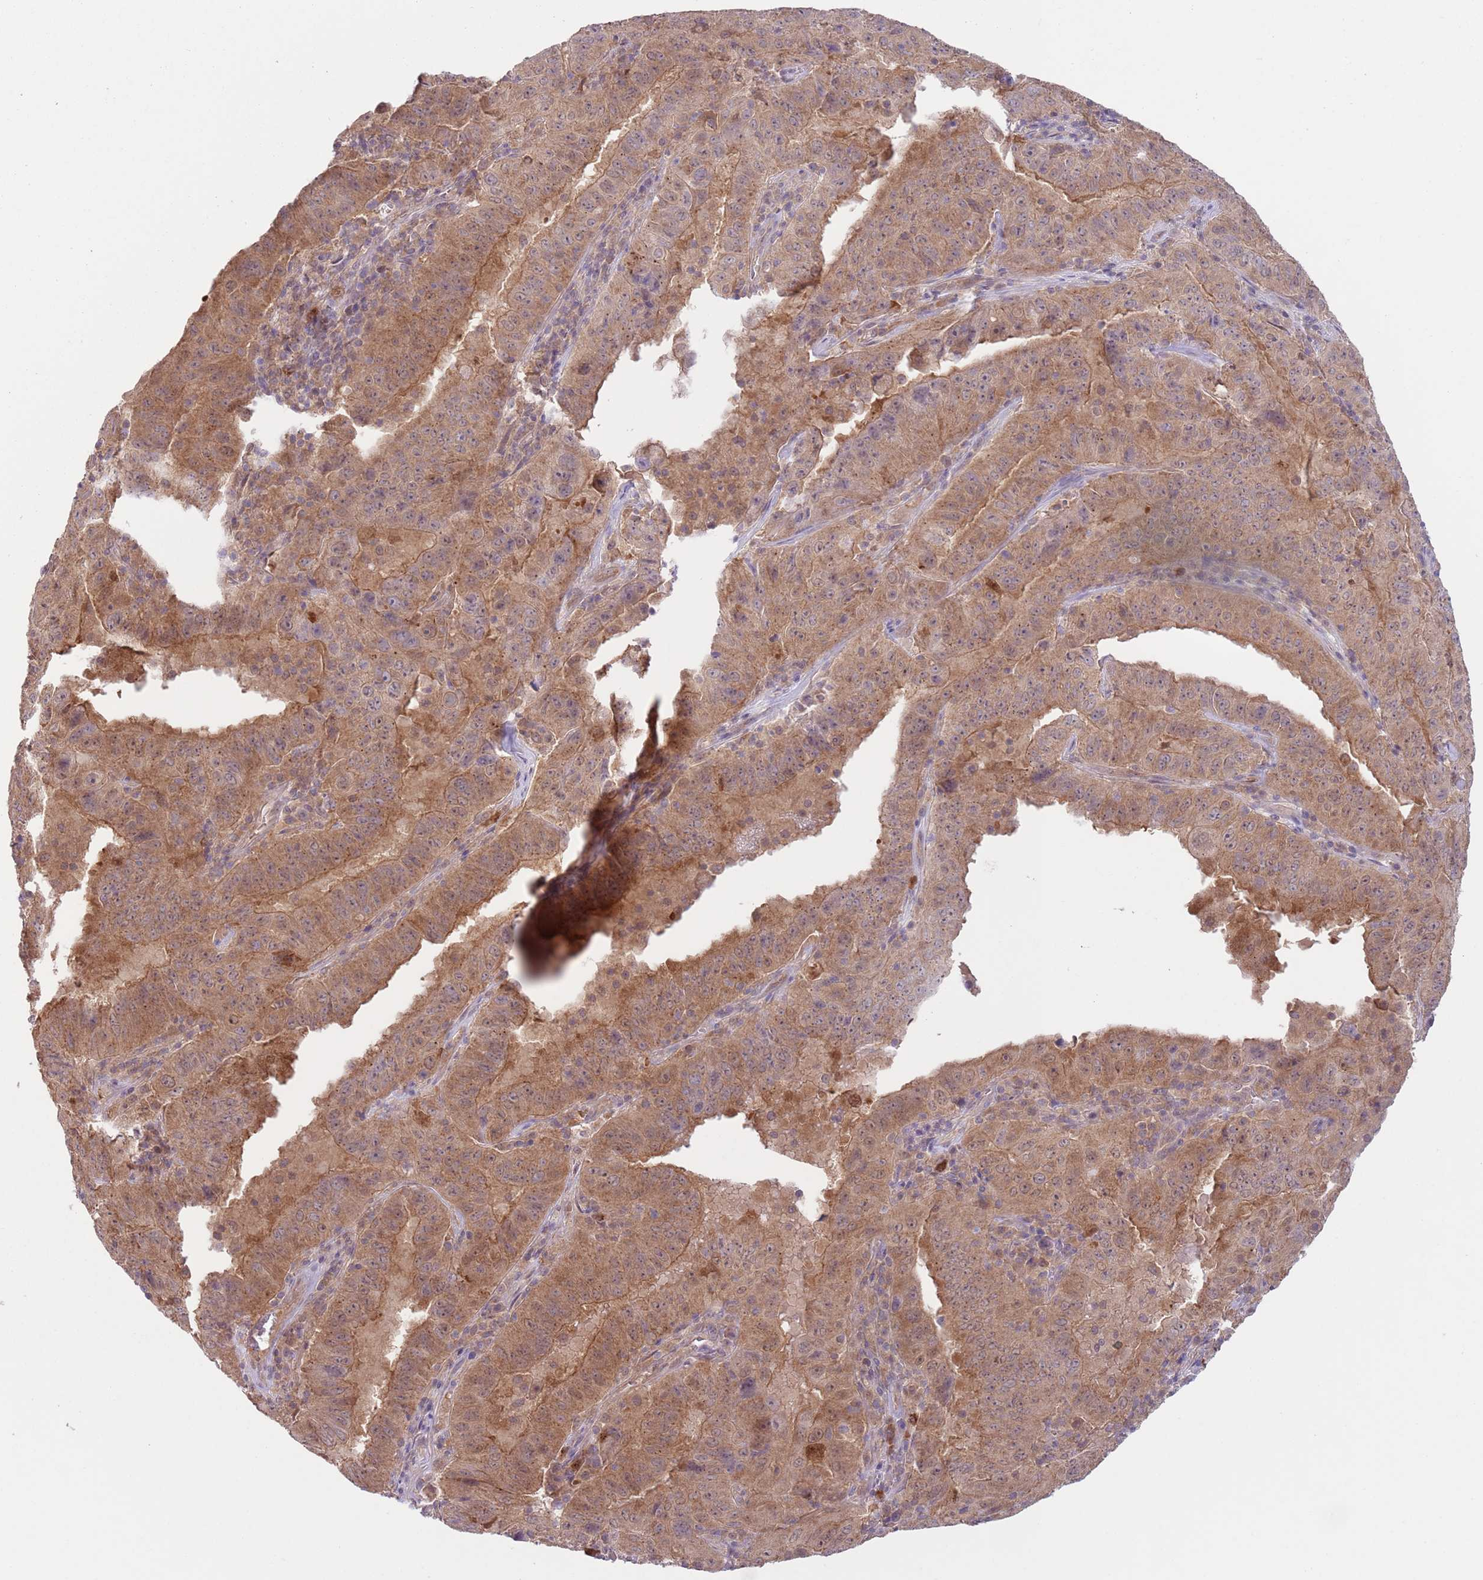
{"staining": {"intensity": "moderate", "quantity": ">75%", "location": "cytoplasmic/membranous"}, "tissue": "pancreatic cancer", "cell_type": "Tumor cells", "image_type": "cancer", "snomed": [{"axis": "morphology", "description": "Adenocarcinoma, NOS"}, {"axis": "topography", "description": "Pancreas"}], "caption": "Protein staining displays moderate cytoplasmic/membranous expression in about >75% of tumor cells in pancreatic cancer (adenocarcinoma).", "gene": "COPE", "patient": {"sex": "male", "age": 63}}